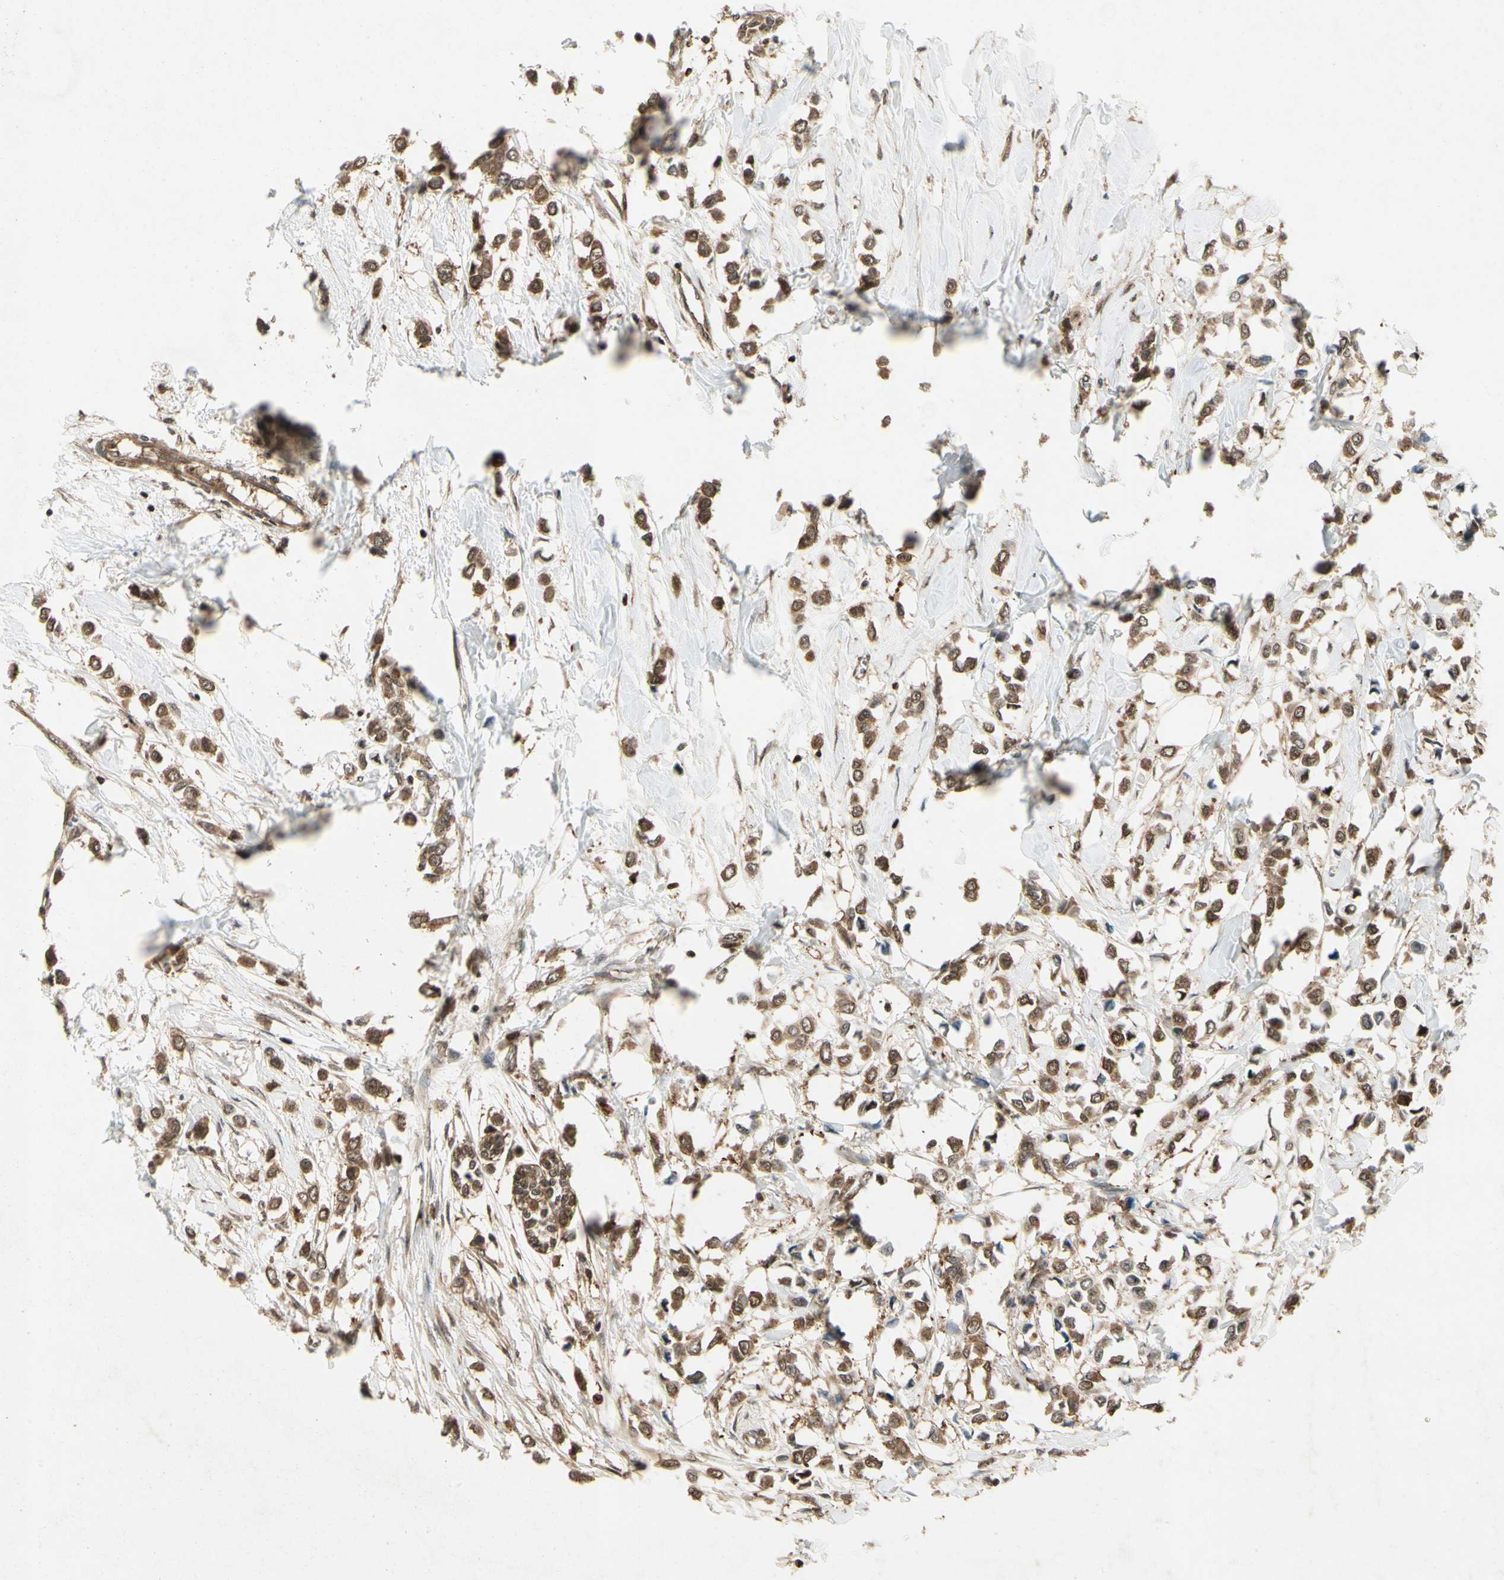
{"staining": {"intensity": "moderate", "quantity": ">75%", "location": "cytoplasmic/membranous"}, "tissue": "breast cancer", "cell_type": "Tumor cells", "image_type": "cancer", "snomed": [{"axis": "morphology", "description": "Lobular carcinoma"}, {"axis": "topography", "description": "Breast"}], "caption": "Breast cancer tissue reveals moderate cytoplasmic/membranous staining in approximately >75% of tumor cells", "gene": "YWHAQ", "patient": {"sex": "female", "age": 51}}